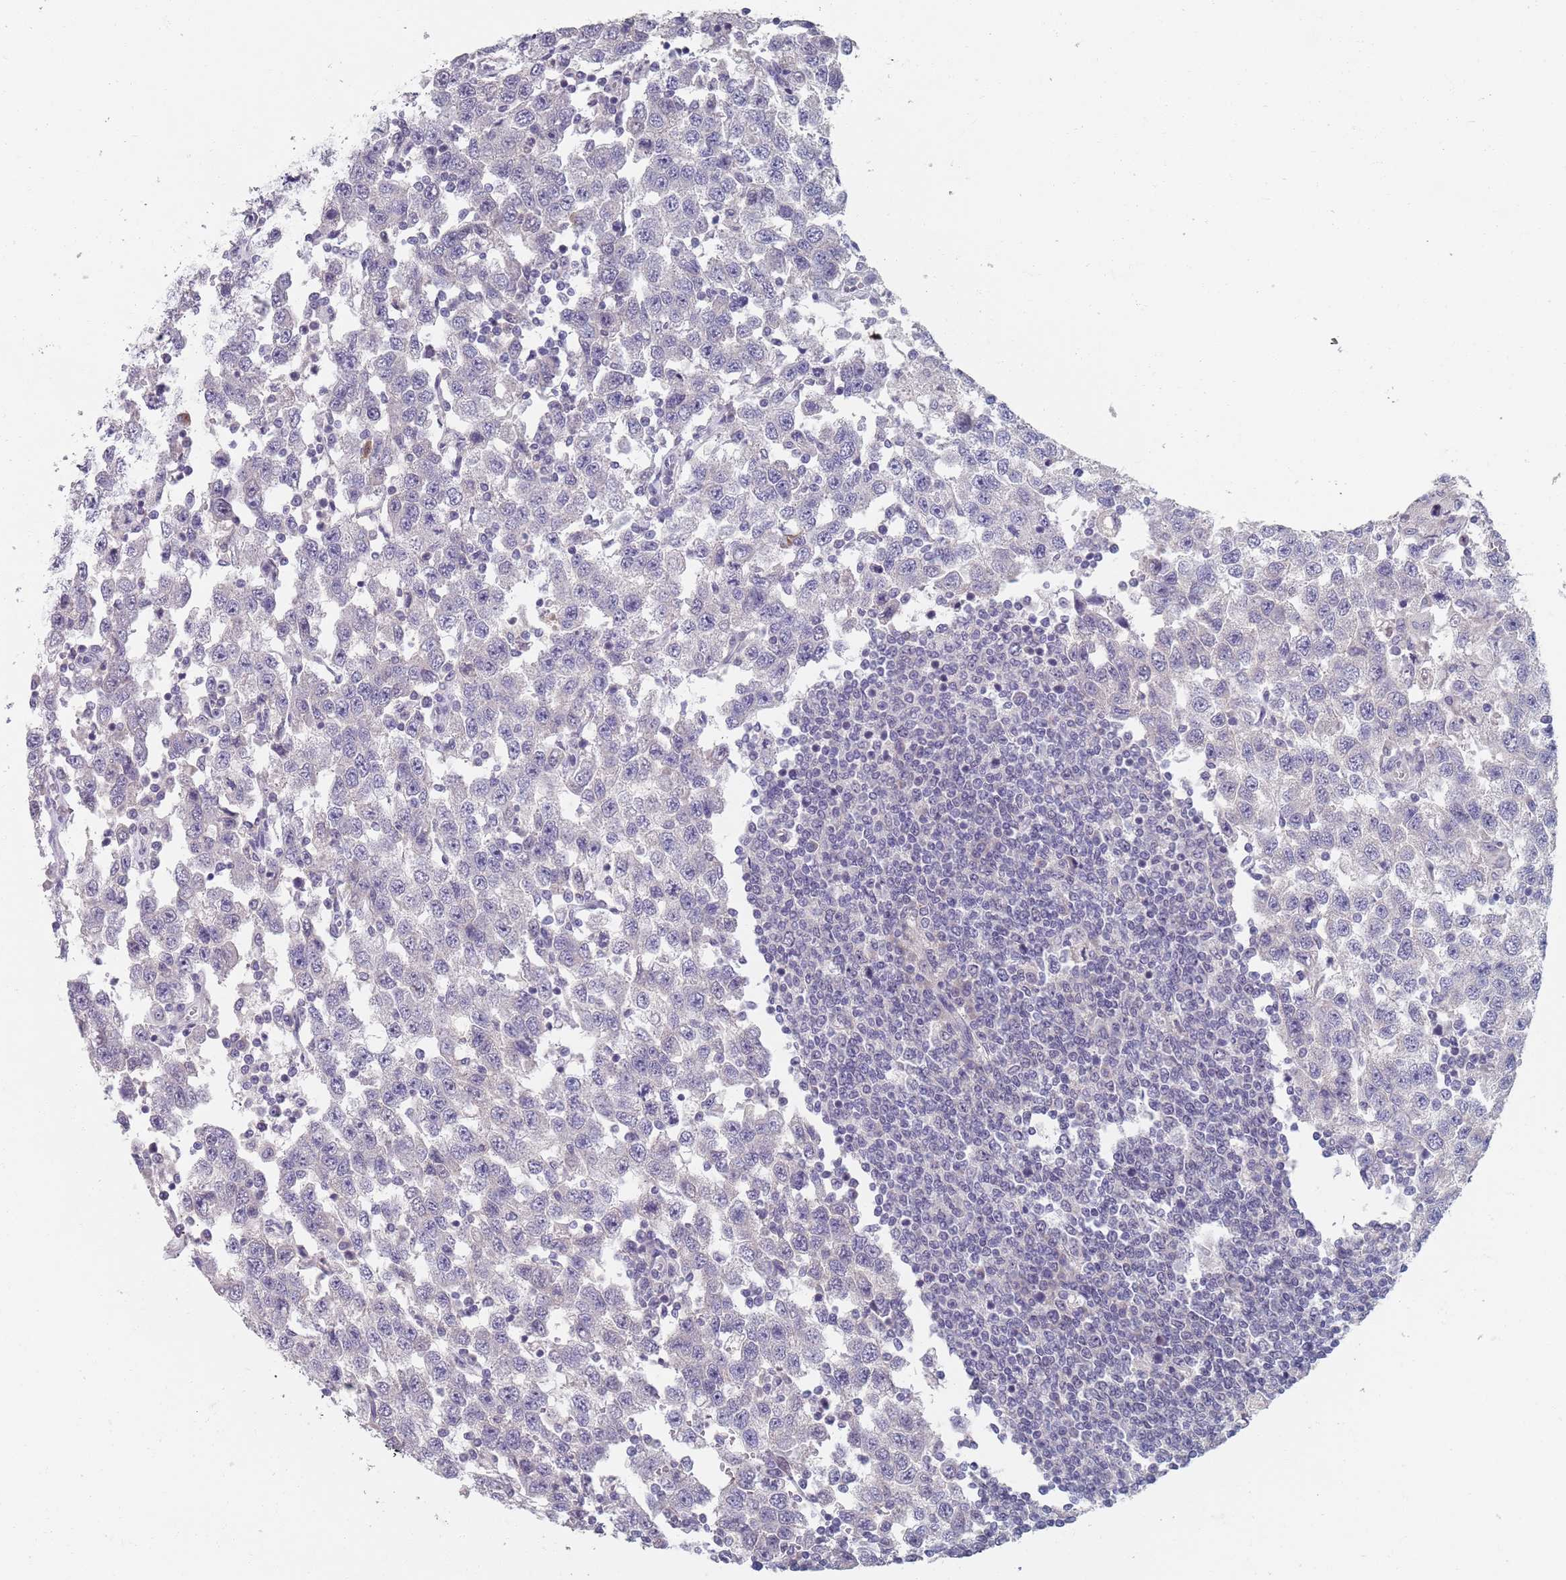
{"staining": {"intensity": "negative", "quantity": "none", "location": "none"}, "tissue": "testis cancer", "cell_type": "Tumor cells", "image_type": "cancer", "snomed": [{"axis": "morphology", "description": "Seminoma, NOS"}, {"axis": "topography", "description": "Testis"}], "caption": "IHC image of testis cancer stained for a protein (brown), which reveals no staining in tumor cells. The staining is performed using DAB (3,3'-diaminobenzidine) brown chromogen with nuclei counter-stained in using hematoxylin.", "gene": "SAMD1", "patient": {"sex": "male", "age": 41}}